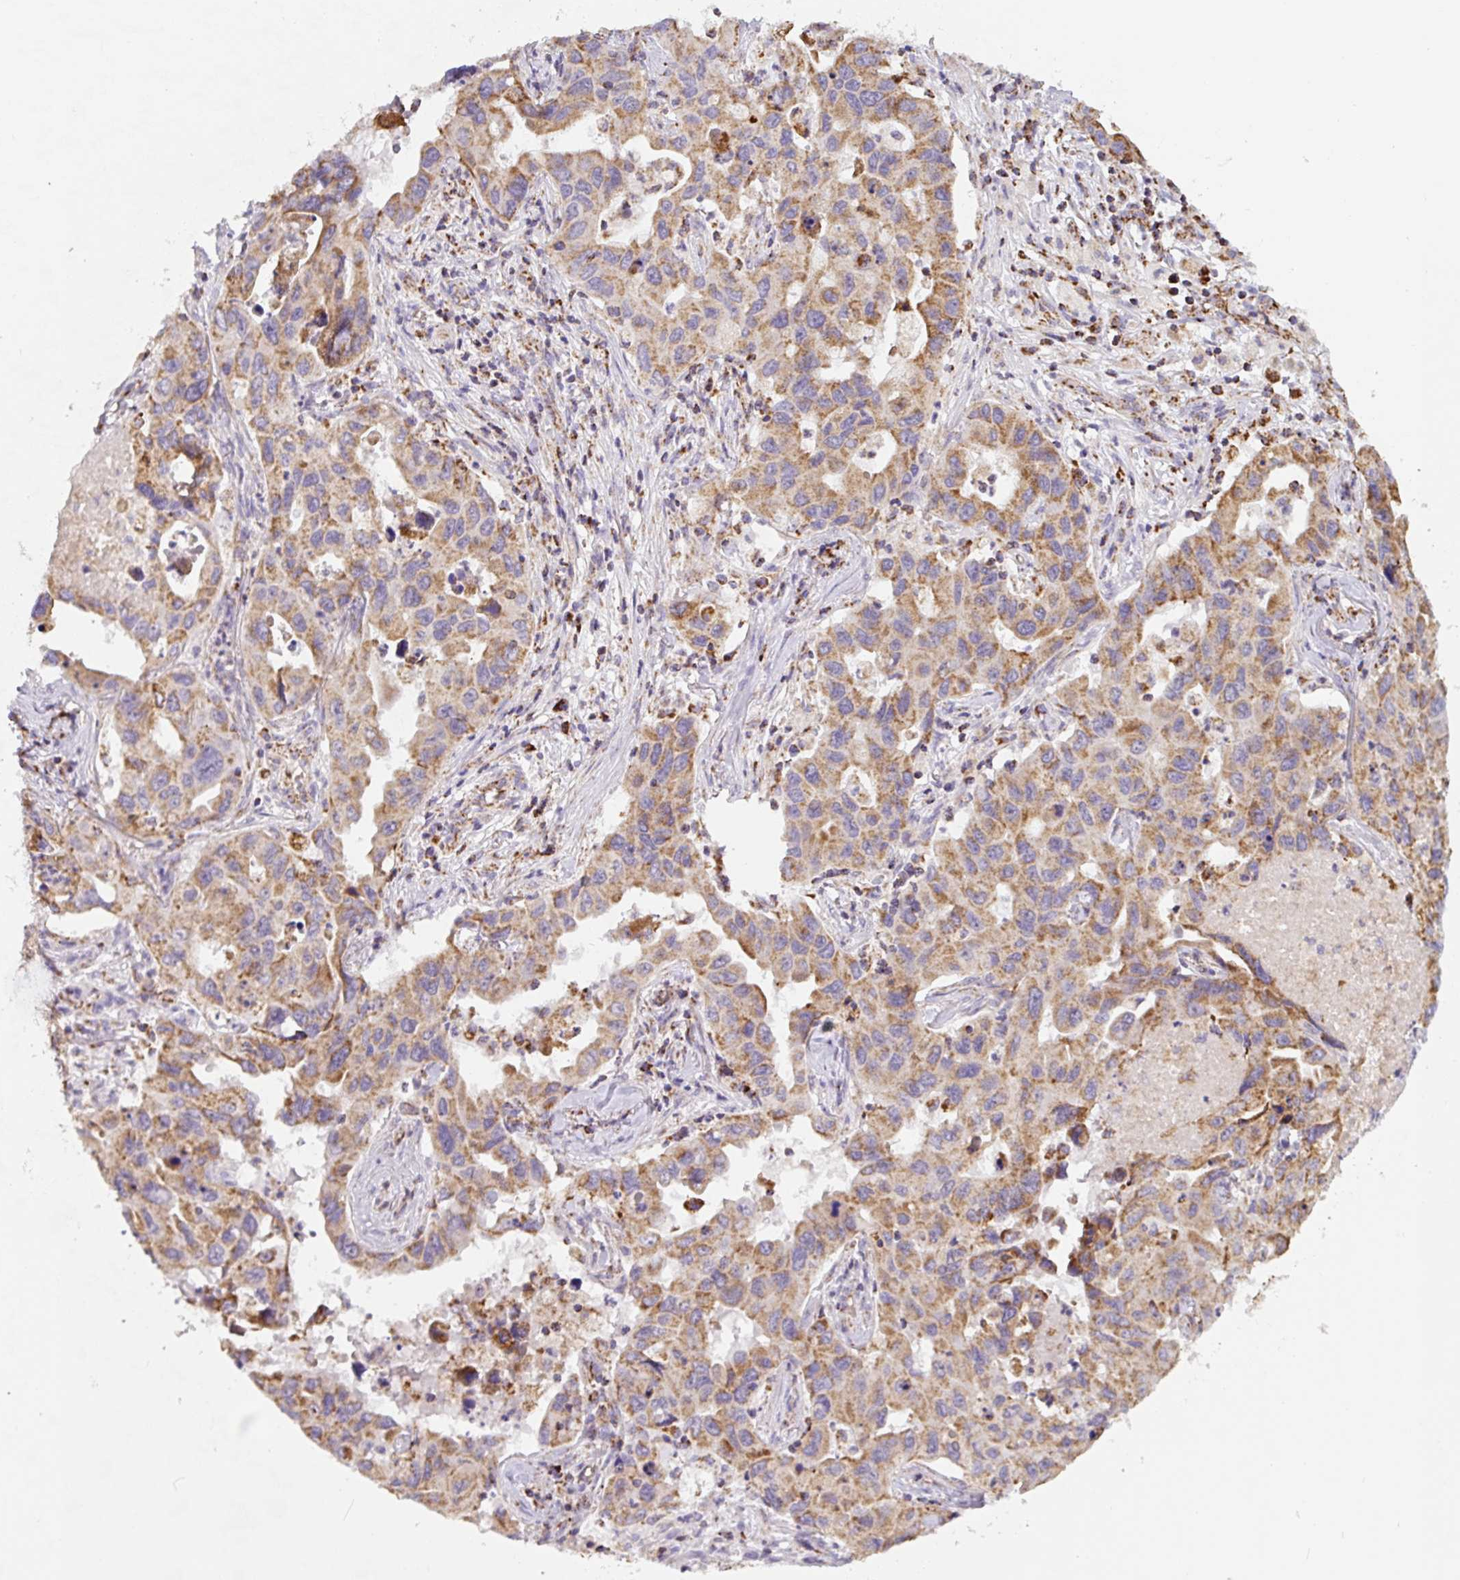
{"staining": {"intensity": "moderate", "quantity": ">75%", "location": "cytoplasmic/membranous"}, "tissue": "lung cancer", "cell_type": "Tumor cells", "image_type": "cancer", "snomed": [{"axis": "morphology", "description": "Adenocarcinoma, NOS"}, {"axis": "topography", "description": "Lung"}], "caption": "Protein staining of adenocarcinoma (lung) tissue exhibits moderate cytoplasmic/membranous staining in about >75% of tumor cells.", "gene": "MT-CO2", "patient": {"sex": "male", "age": 64}}